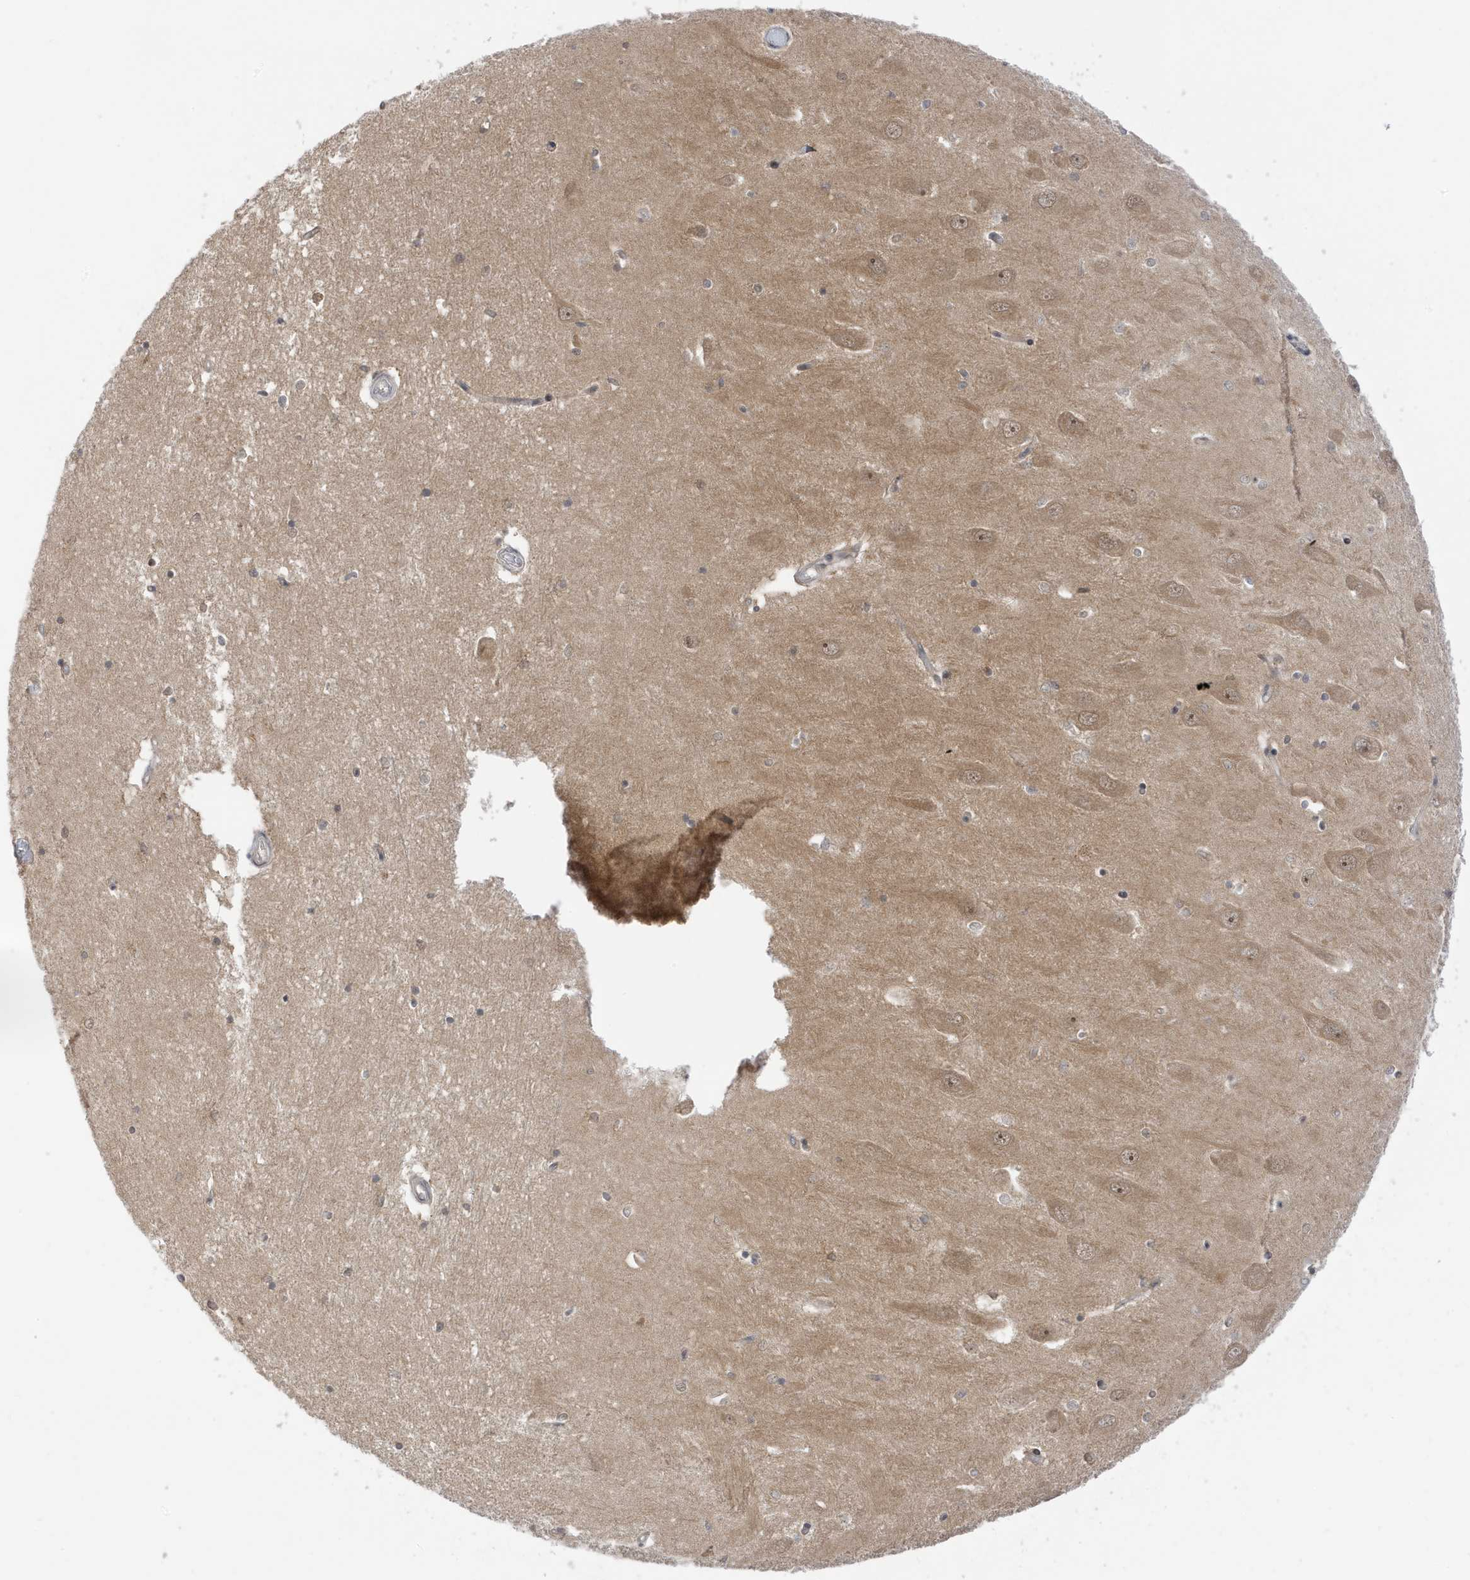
{"staining": {"intensity": "weak", "quantity": "25%-75%", "location": "nuclear"}, "tissue": "hippocampus", "cell_type": "Glial cells", "image_type": "normal", "snomed": [{"axis": "morphology", "description": "Normal tissue, NOS"}, {"axis": "topography", "description": "Hippocampus"}], "caption": "A low amount of weak nuclear expression is present in approximately 25%-75% of glial cells in unremarkable hippocampus.", "gene": "TAB3", "patient": {"sex": "male", "age": 45}}